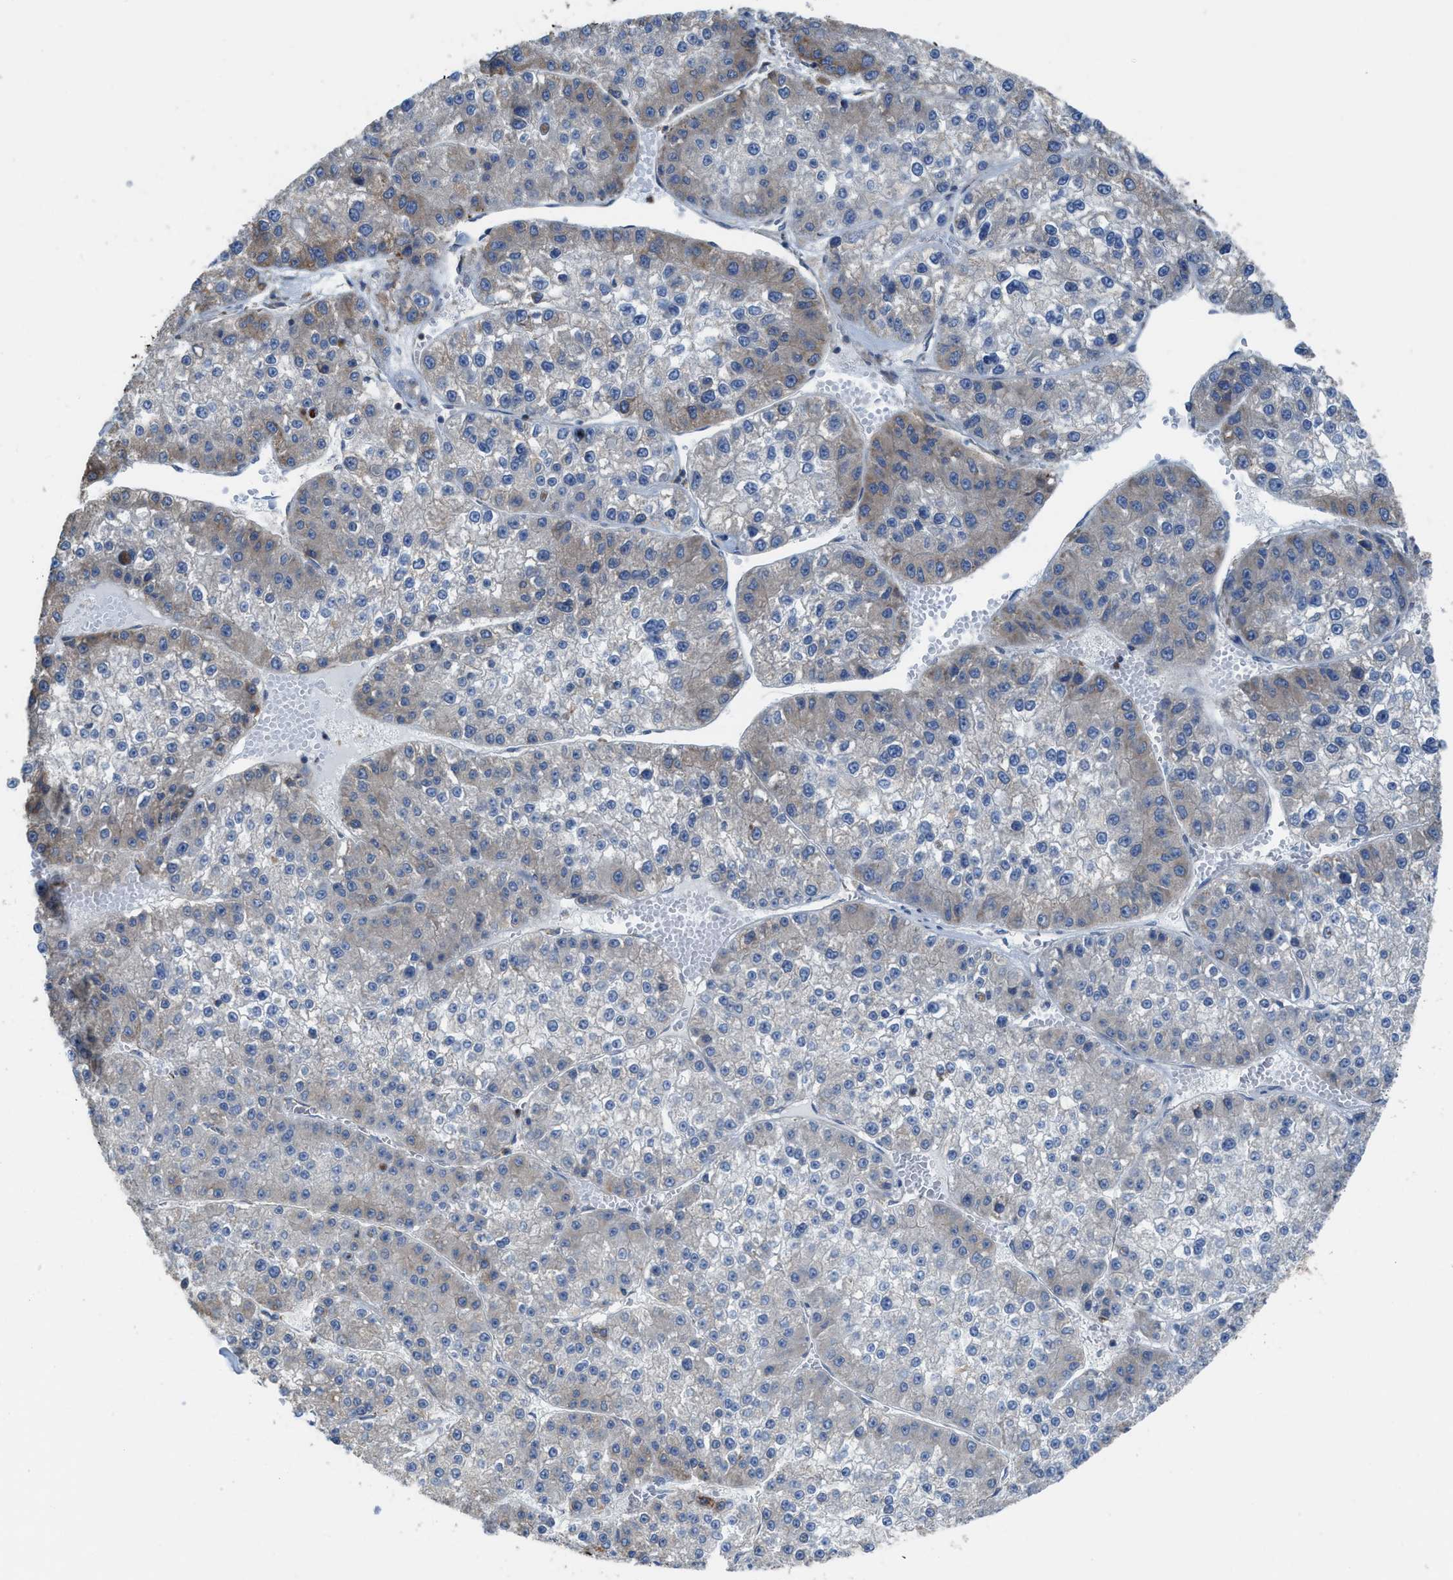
{"staining": {"intensity": "weak", "quantity": "<25%", "location": "cytoplasmic/membranous"}, "tissue": "liver cancer", "cell_type": "Tumor cells", "image_type": "cancer", "snomed": [{"axis": "morphology", "description": "Carcinoma, Hepatocellular, NOS"}, {"axis": "topography", "description": "Liver"}], "caption": "Histopathology image shows no significant protein staining in tumor cells of liver cancer (hepatocellular carcinoma).", "gene": "PLAA", "patient": {"sex": "female", "age": 73}}